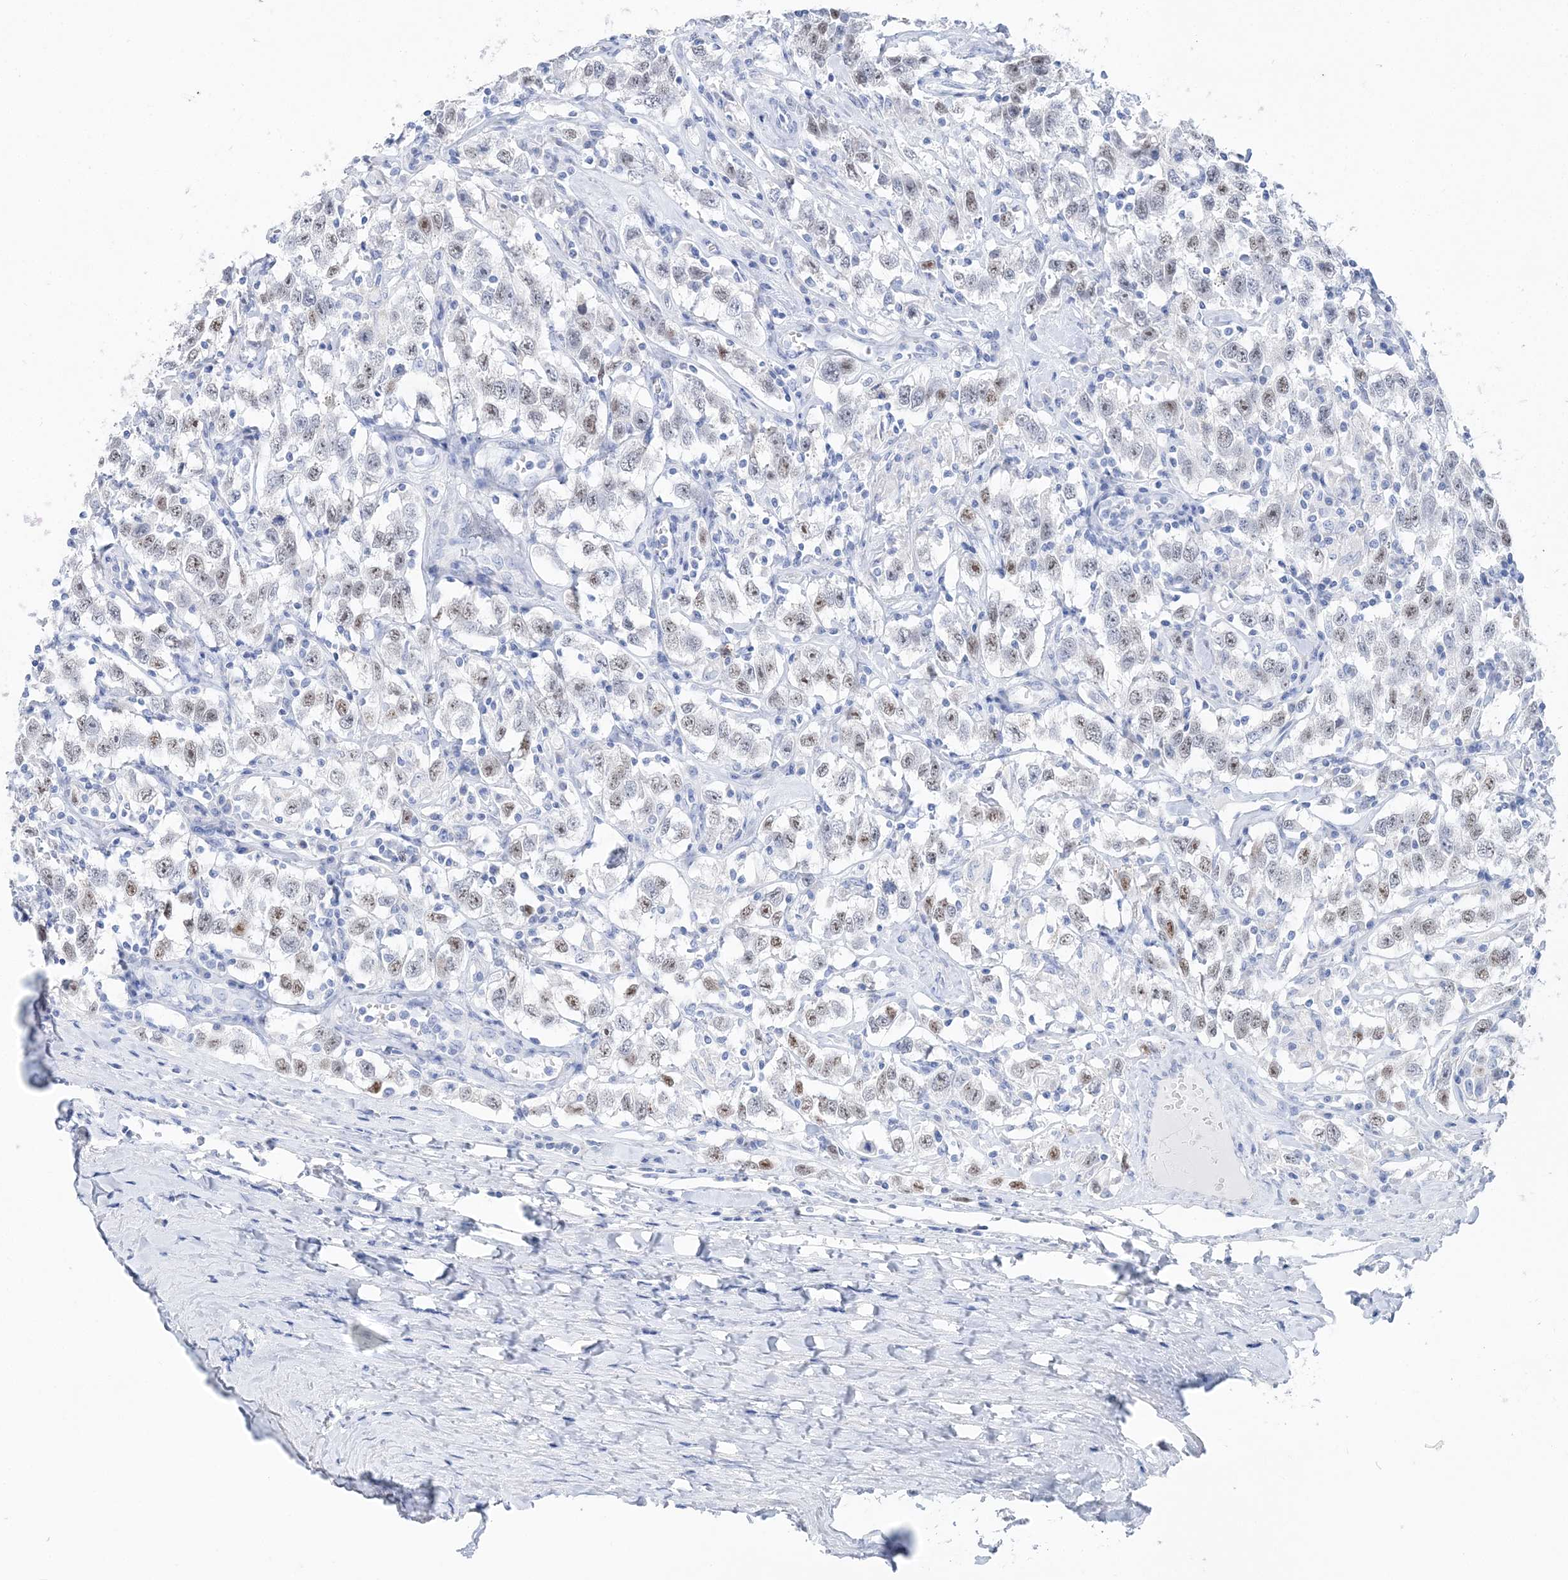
{"staining": {"intensity": "weak", "quantity": "25%-75%", "location": "nuclear"}, "tissue": "testis cancer", "cell_type": "Tumor cells", "image_type": "cancer", "snomed": [{"axis": "morphology", "description": "Seminoma, NOS"}, {"axis": "topography", "description": "Testis"}], "caption": "A high-resolution histopathology image shows immunohistochemistry staining of testis cancer (seminoma), which demonstrates weak nuclear expression in about 25%-75% of tumor cells. (DAB (3,3'-diaminobenzidine) IHC, brown staining for protein, blue staining for nuclei).", "gene": "TSPYL6", "patient": {"sex": "male", "age": 41}}